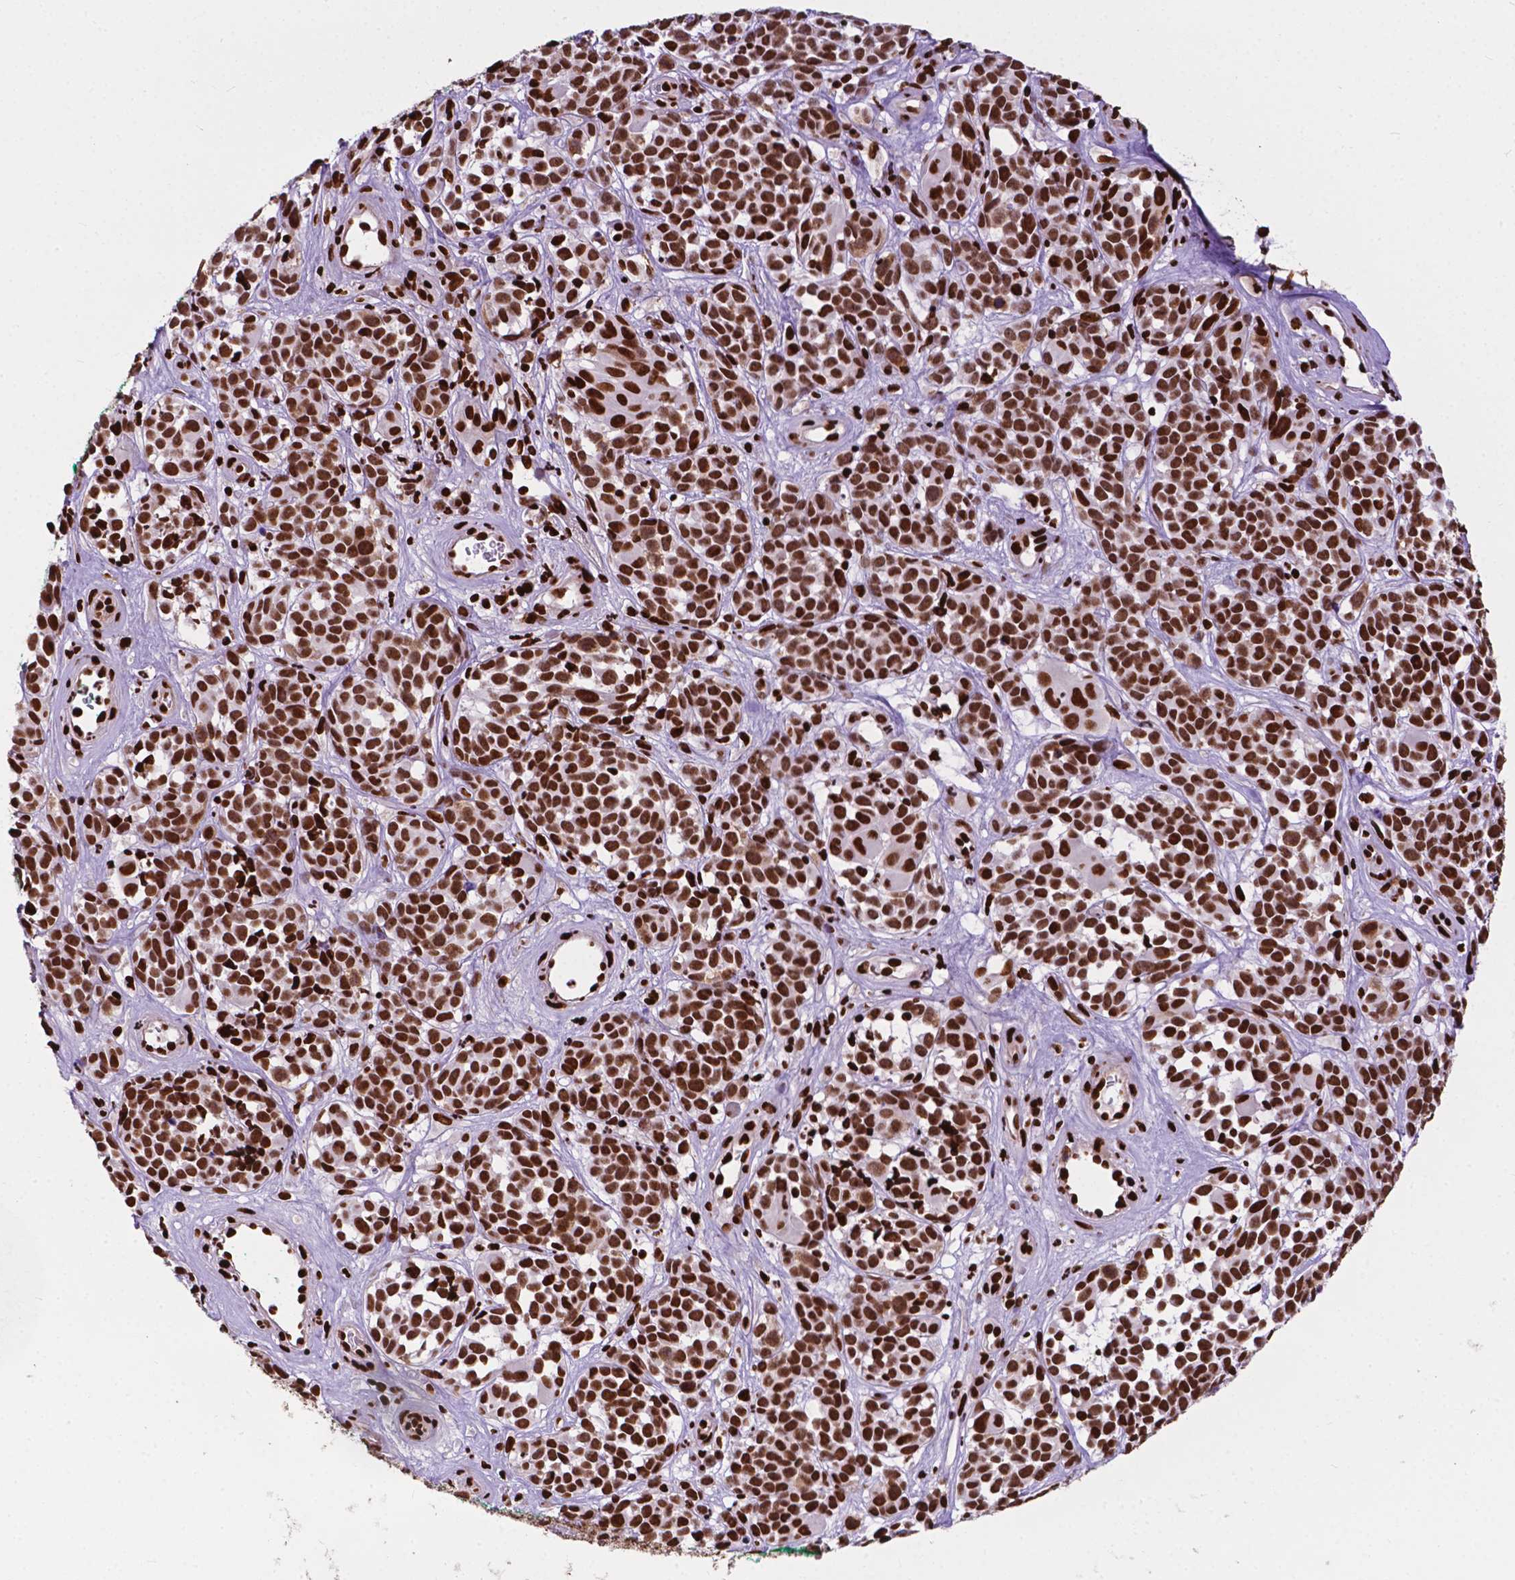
{"staining": {"intensity": "strong", "quantity": ">75%", "location": "nuclear"}, "tissue": "melanoma", "cell_type": "Tumor cells", "image_type": "cancer", "snomed": [{"axis": "morphology", "description": "Malignant melanoma, NOS"}, {"axis": "topography", "description": "Skin"}], "caption": "A high amount of strong nuclear staining is identified in about >75% of tumor cells in malignant melanoma tissue.", "gene": "SMIM5", "patient": {"sex": "female", "age": 88}}